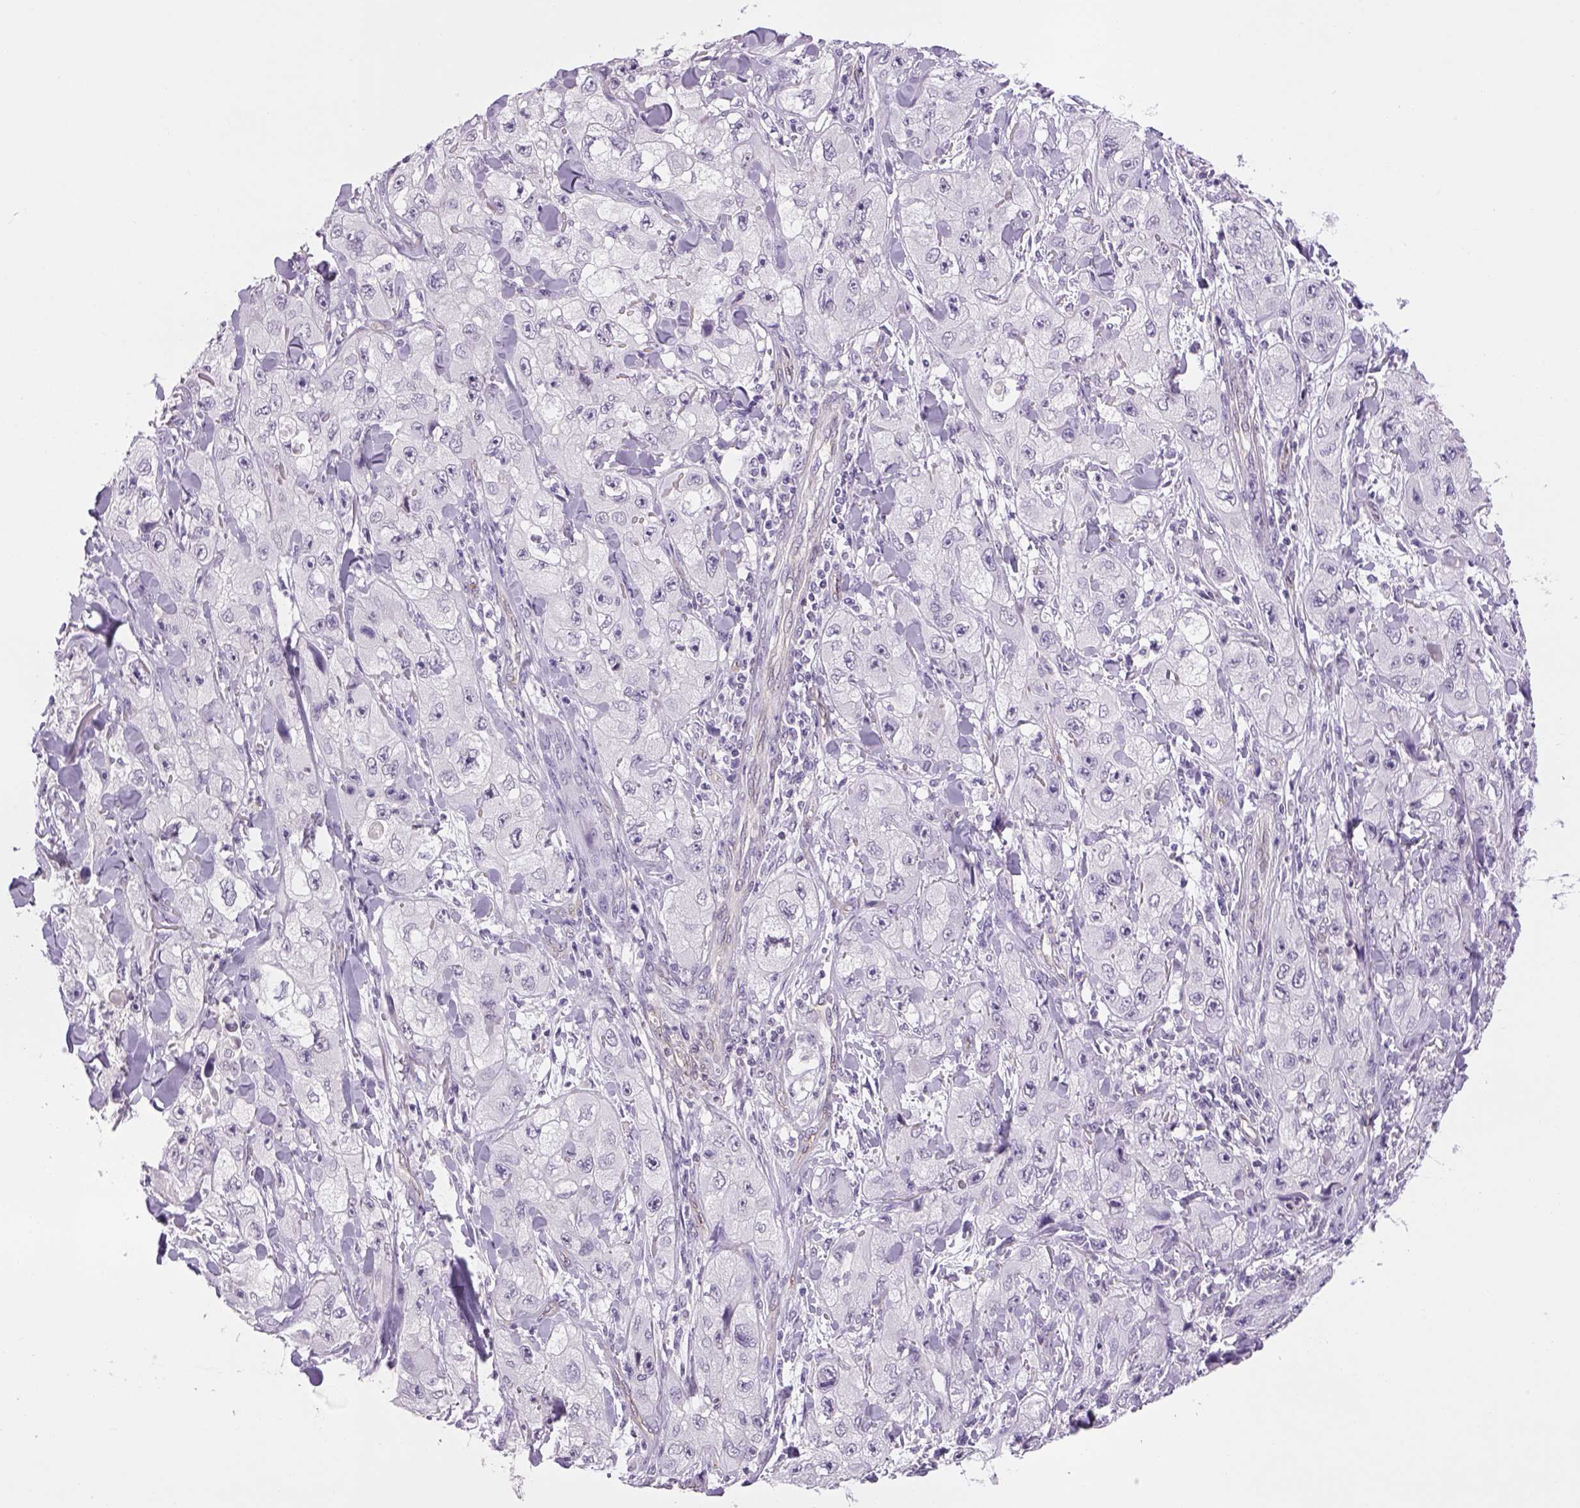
{"staining": {"intensity": "negative", "quantity": "none", "location": "none"}, "tissue": "skin cancer", "cell_type": "Tumor cells", "image_type": "cancer", "snomed": [{"axis": "morphology", "description": "Squamous cell carcinoma, NOS"}, {"axis": "topography", "description": "Skin"}, {"axis": "topography", "description": "Subcutis"}], "caption": "Immunohistochemical staining of skin squamous cell carcinoma shows no significant positivity in tumor cells.", "gene": "PRRT1", "patient": {"sex": "male", "age": 73}}